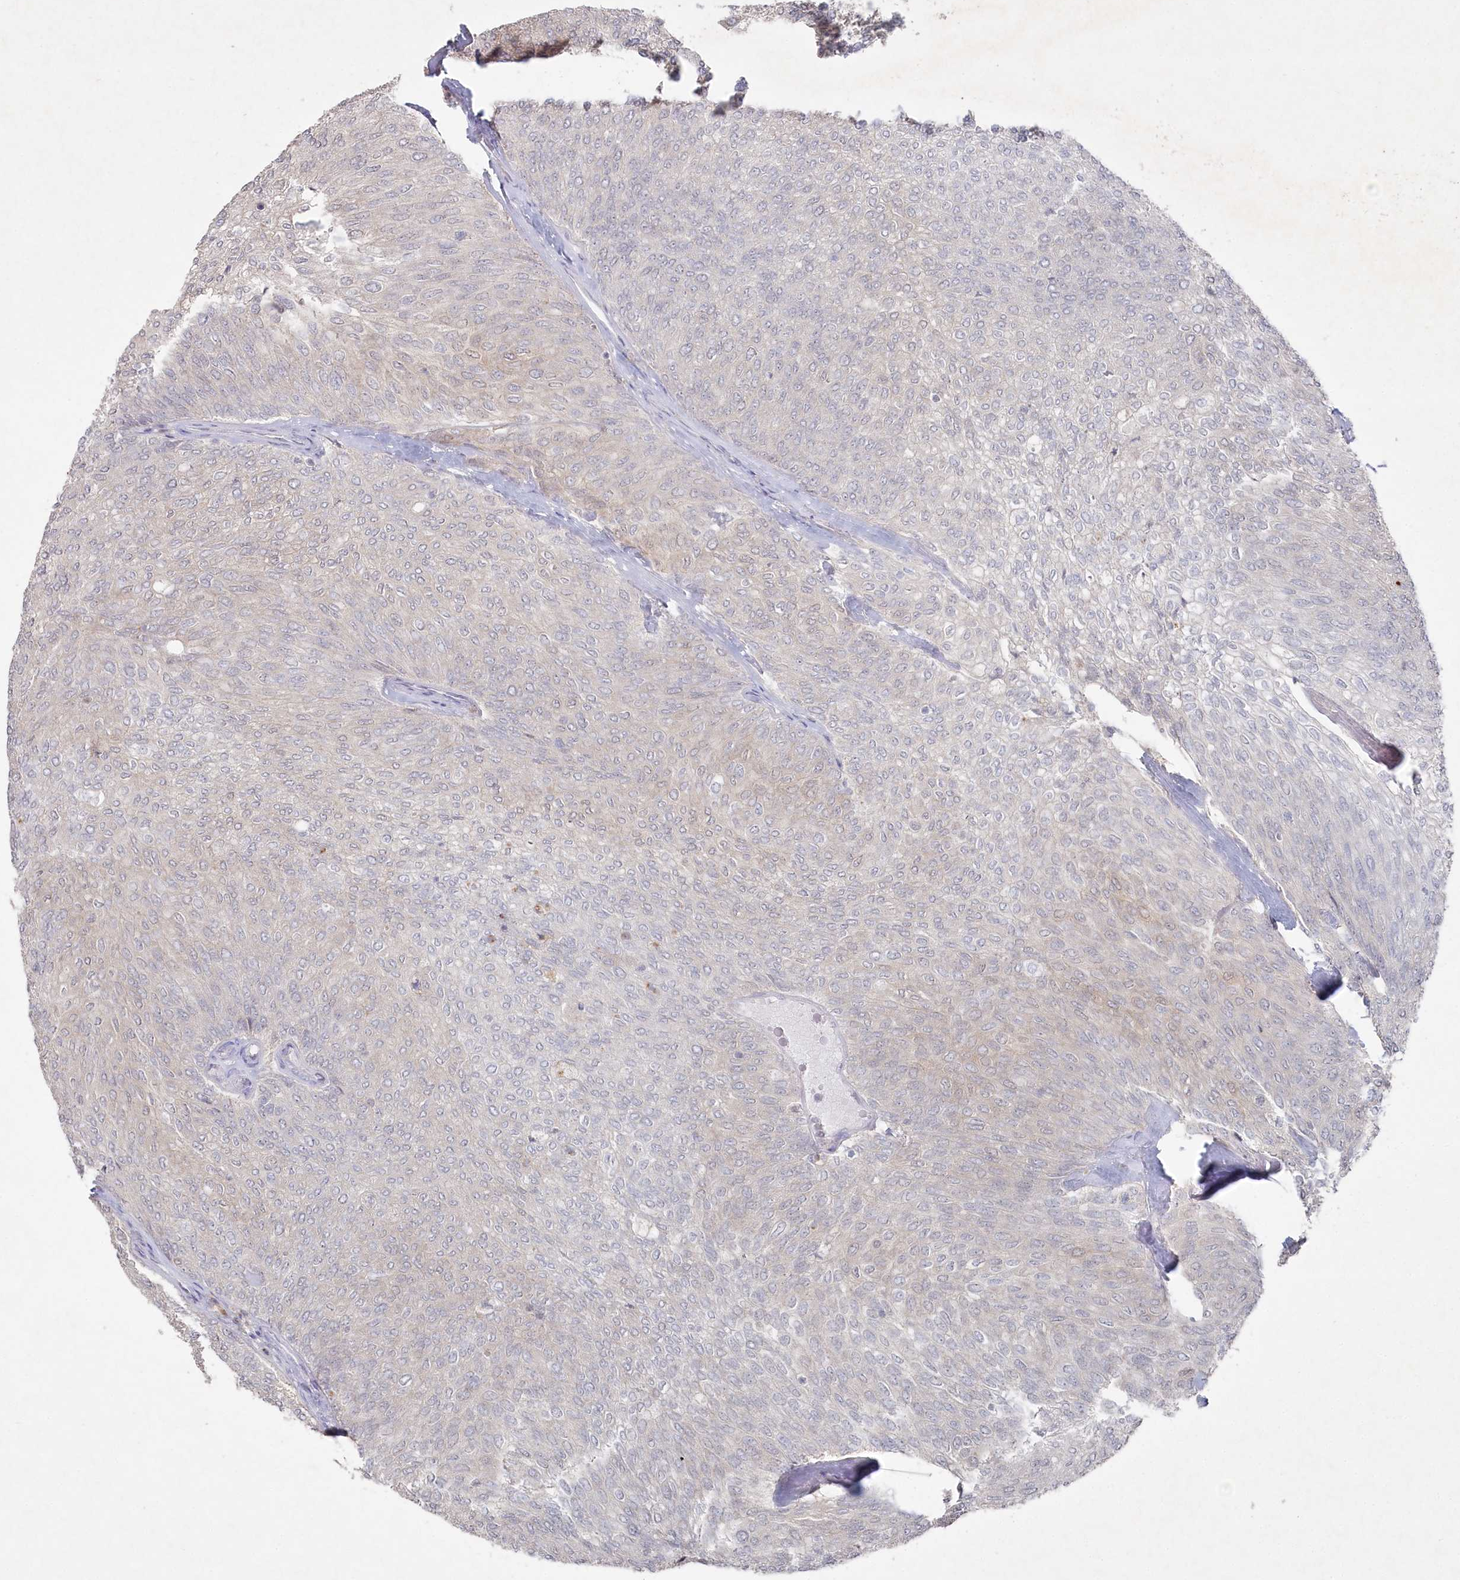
{"staining": {"intensity": "negative", "quantity": "none", "location": "none"}, "tissue": "urothelial cancer", "cell_type": "Tumor cells", "image_type": "cancer", "snomed": [{"axis": "morphology", "description": "Urothelial carcinoma, Low grade"}, {"axis": "topography", "description": "Urinary bladder"}], "caption": "This is an IHC micrograph of urothelial cancer. There is no expression in tumor cells.", "gene": "TGFBRAP1", "patient": {"sex": "female", "age": 79}}